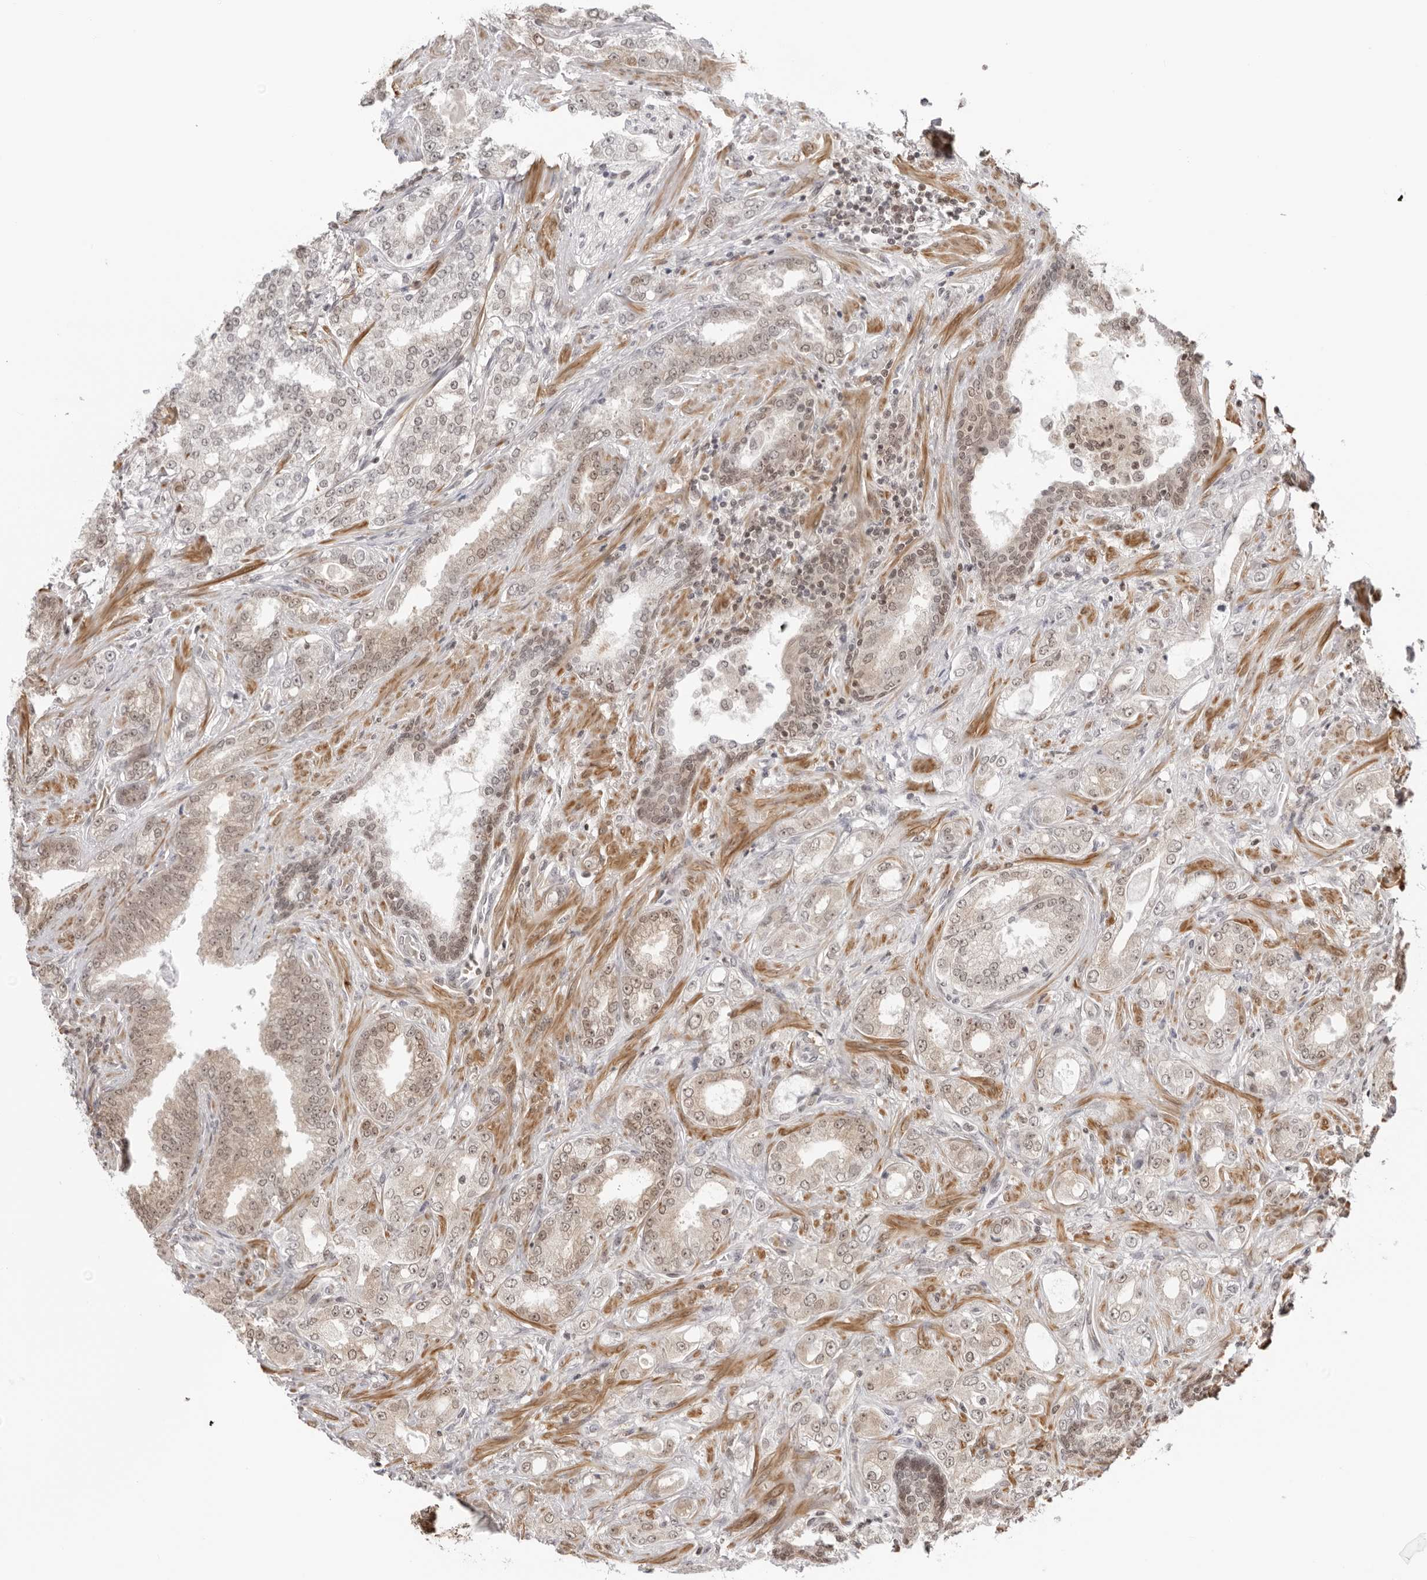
{"staining": {"intensity": "weak", "quantity": "25%-75%", "location": "nuclear"}, "tissue": "prostate cancer", "cell_type": "Tumor cells", "image_type": "cancer", "snomed": [{"axis": "morphology", "description": "Normal tissue, NOS"}, {"axis": "morphology", "description": "Adenocarcinoma, High grade"}, {"axis": "topography", "description": "Prostate"}], "caption": "Tumor cells show low levels of weak nuclear expression in approximately 25%-75% of cells in human prostate cancer (adenocarcinoma (high-grade)). The staining was performed using DAB (3,3'-diaminobenzidine) to visualize the protein expression in brown, while the nuclei were stained in blue with hematoxylin (Magnification: 20x).", "gene": "RNF146", "patient": {"sex": "male", "age": 83}}